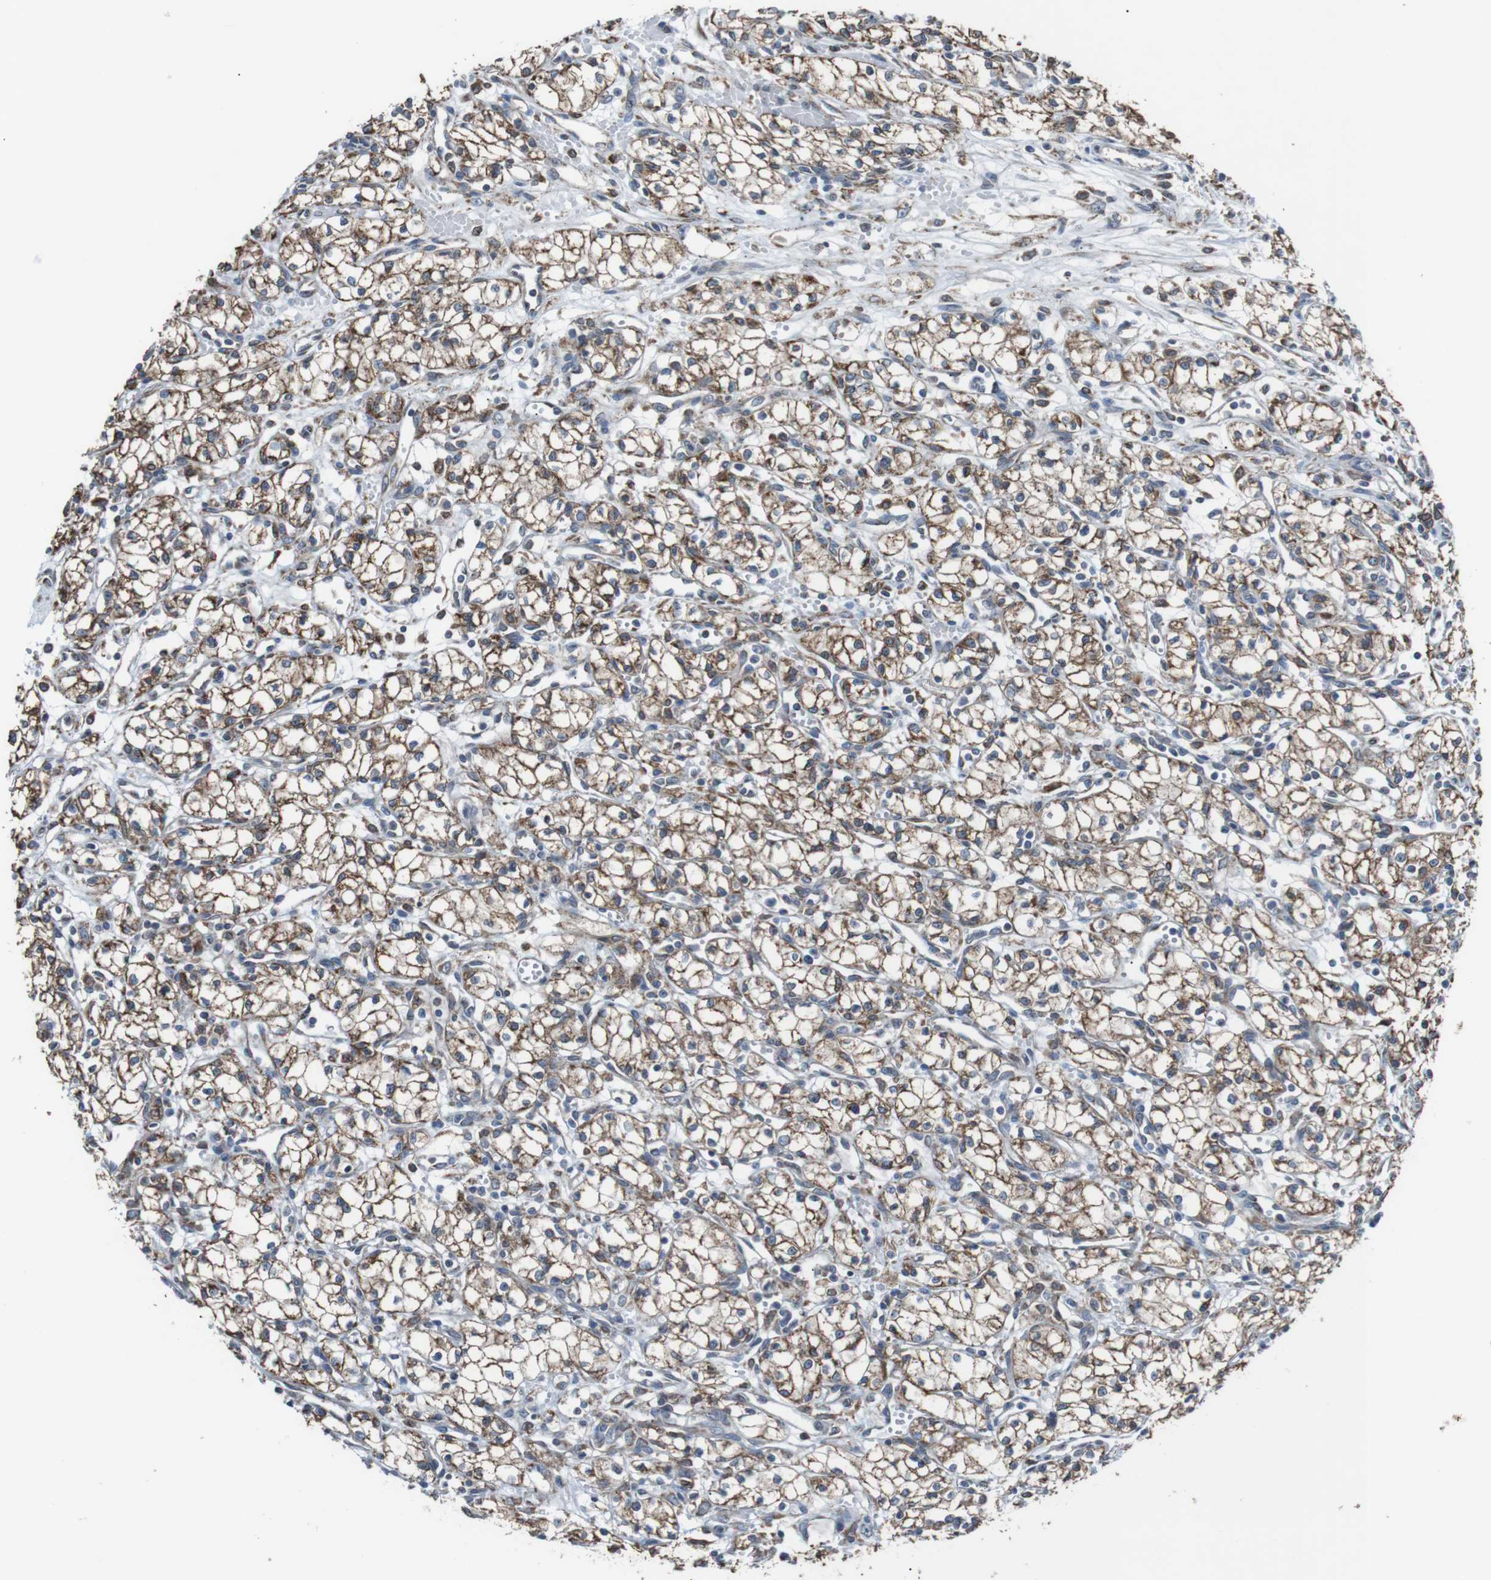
{"staining": {"intensity": "moderate", "quantity": ">75%", "location": "cytoplasmic/membranous"}, "tissue": "renal cancer", "cell_type": "Tumor cells", "image_type": "cancer", "snomed": [{"axis": "morphology", "description": "Normal tissue, NOS"}, {"axis": "morphology", "description": "Adenocarcinoma, NOS"}, {"axis": "topography", "description": "Kidney"}], "caption": "Protein expression by immunohistochemistry (IHC) displays moderate cytoplasmic/membranous expression in approximately >75% of tumor cells in renal cancer (adenocarcinoma). The staining is performed using DAB (3,3'-diaminobenzidine) brown chromogen to label protein expression. The nuclei are counter-stained blue using hematoxylin.", "gene": "CISD2", "patient": {"sex": "male", "age": 59}}